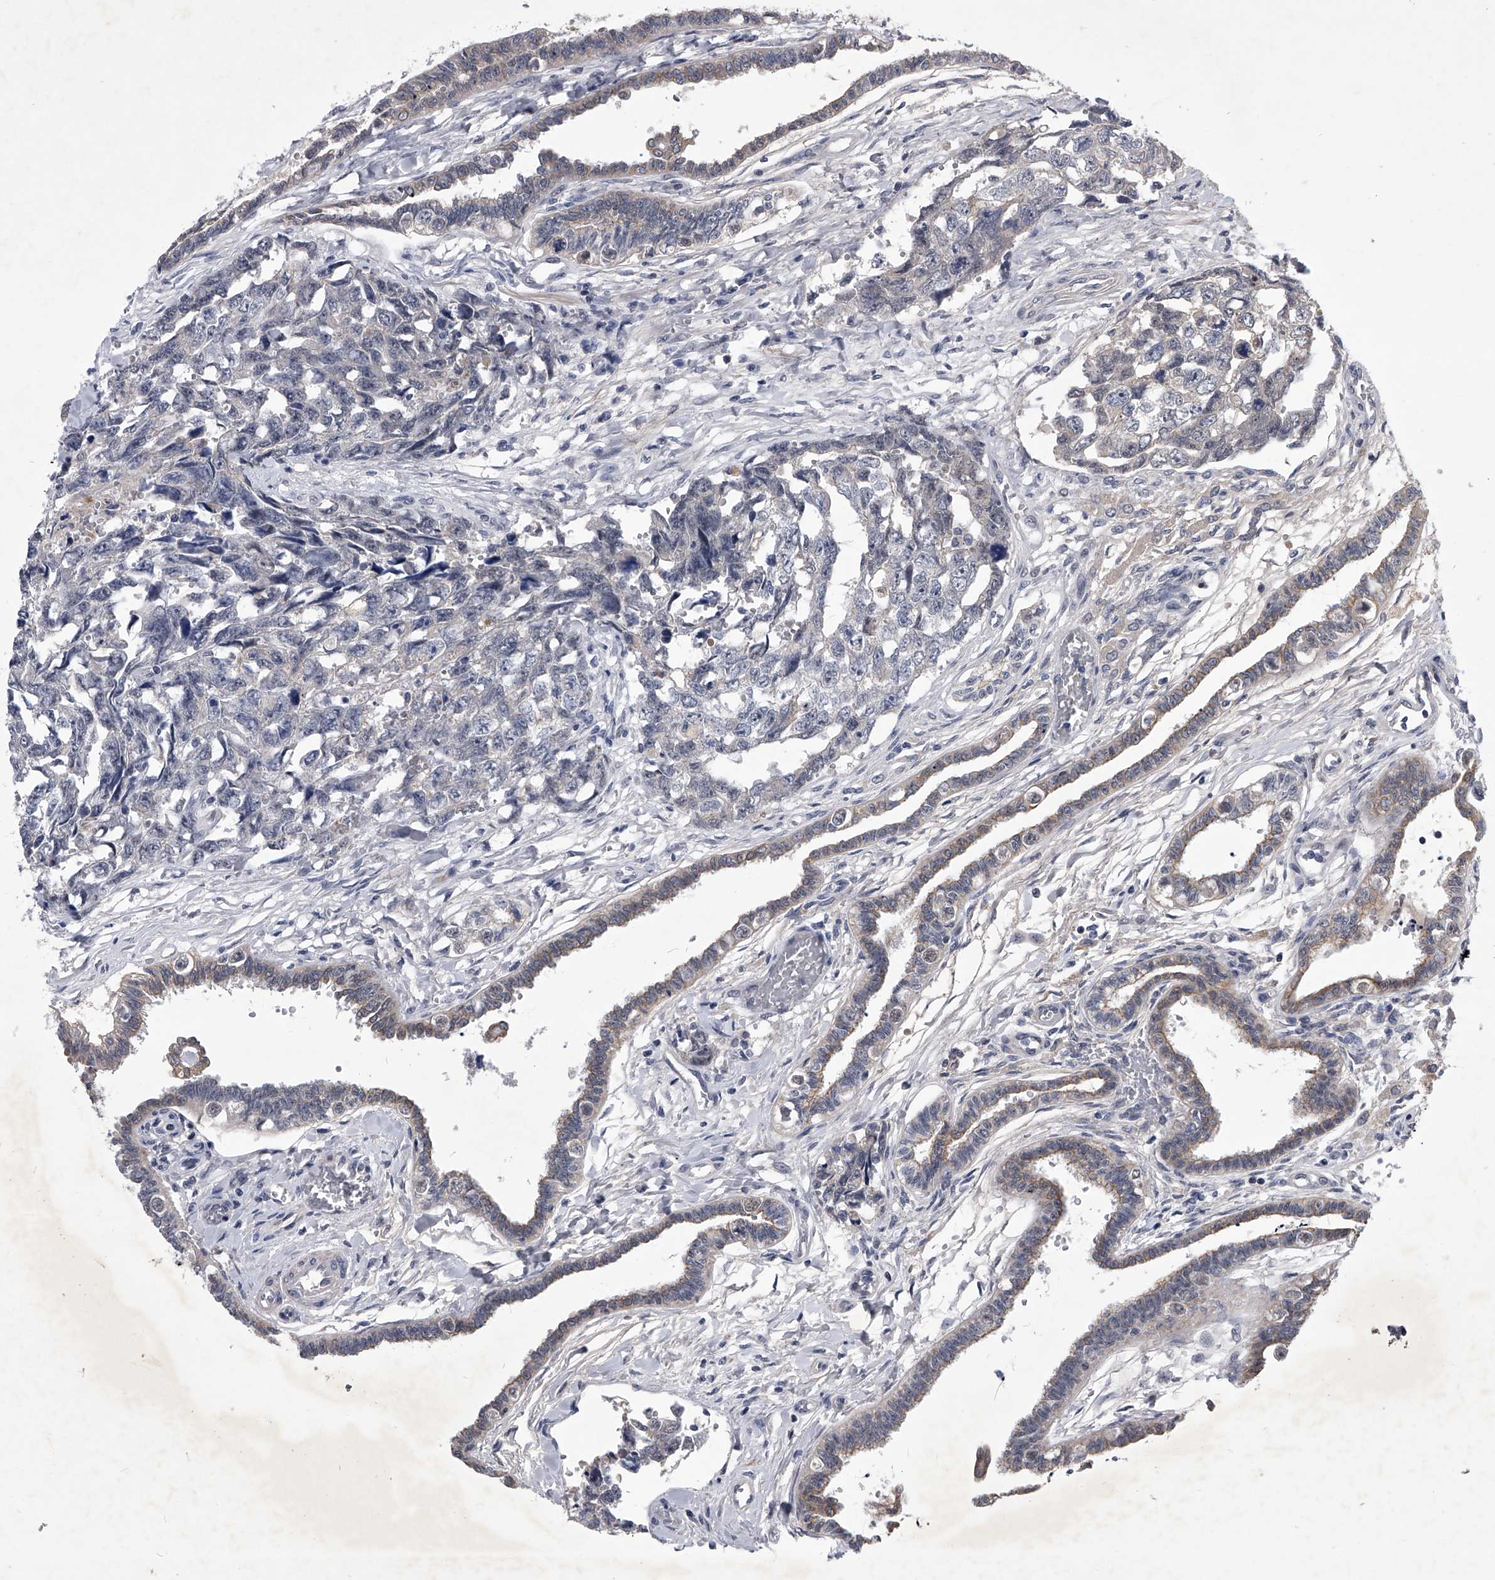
{"staining": {"intensity": "negative", "quantity": "none", "location": "none"}, "tissue": "testis cancer", "cell_type": "Tumor cells", "image_type": "cancer", "snomed": [{"axis": "morphology", "description": "Carcinoma, Embryonal, NOS"}, {"axis": "topography", "description": "Testis"}], "caption": "Micrograph shows no significant protein expression in tumor cells of testis embryonal carcinoma. (DAB (3,3'-diaminobenzidine) IHC visualized using brightfield microscopy, high magnification).", "gene": "ZNF76", "patient": {"sex": "male", "age": 31}}